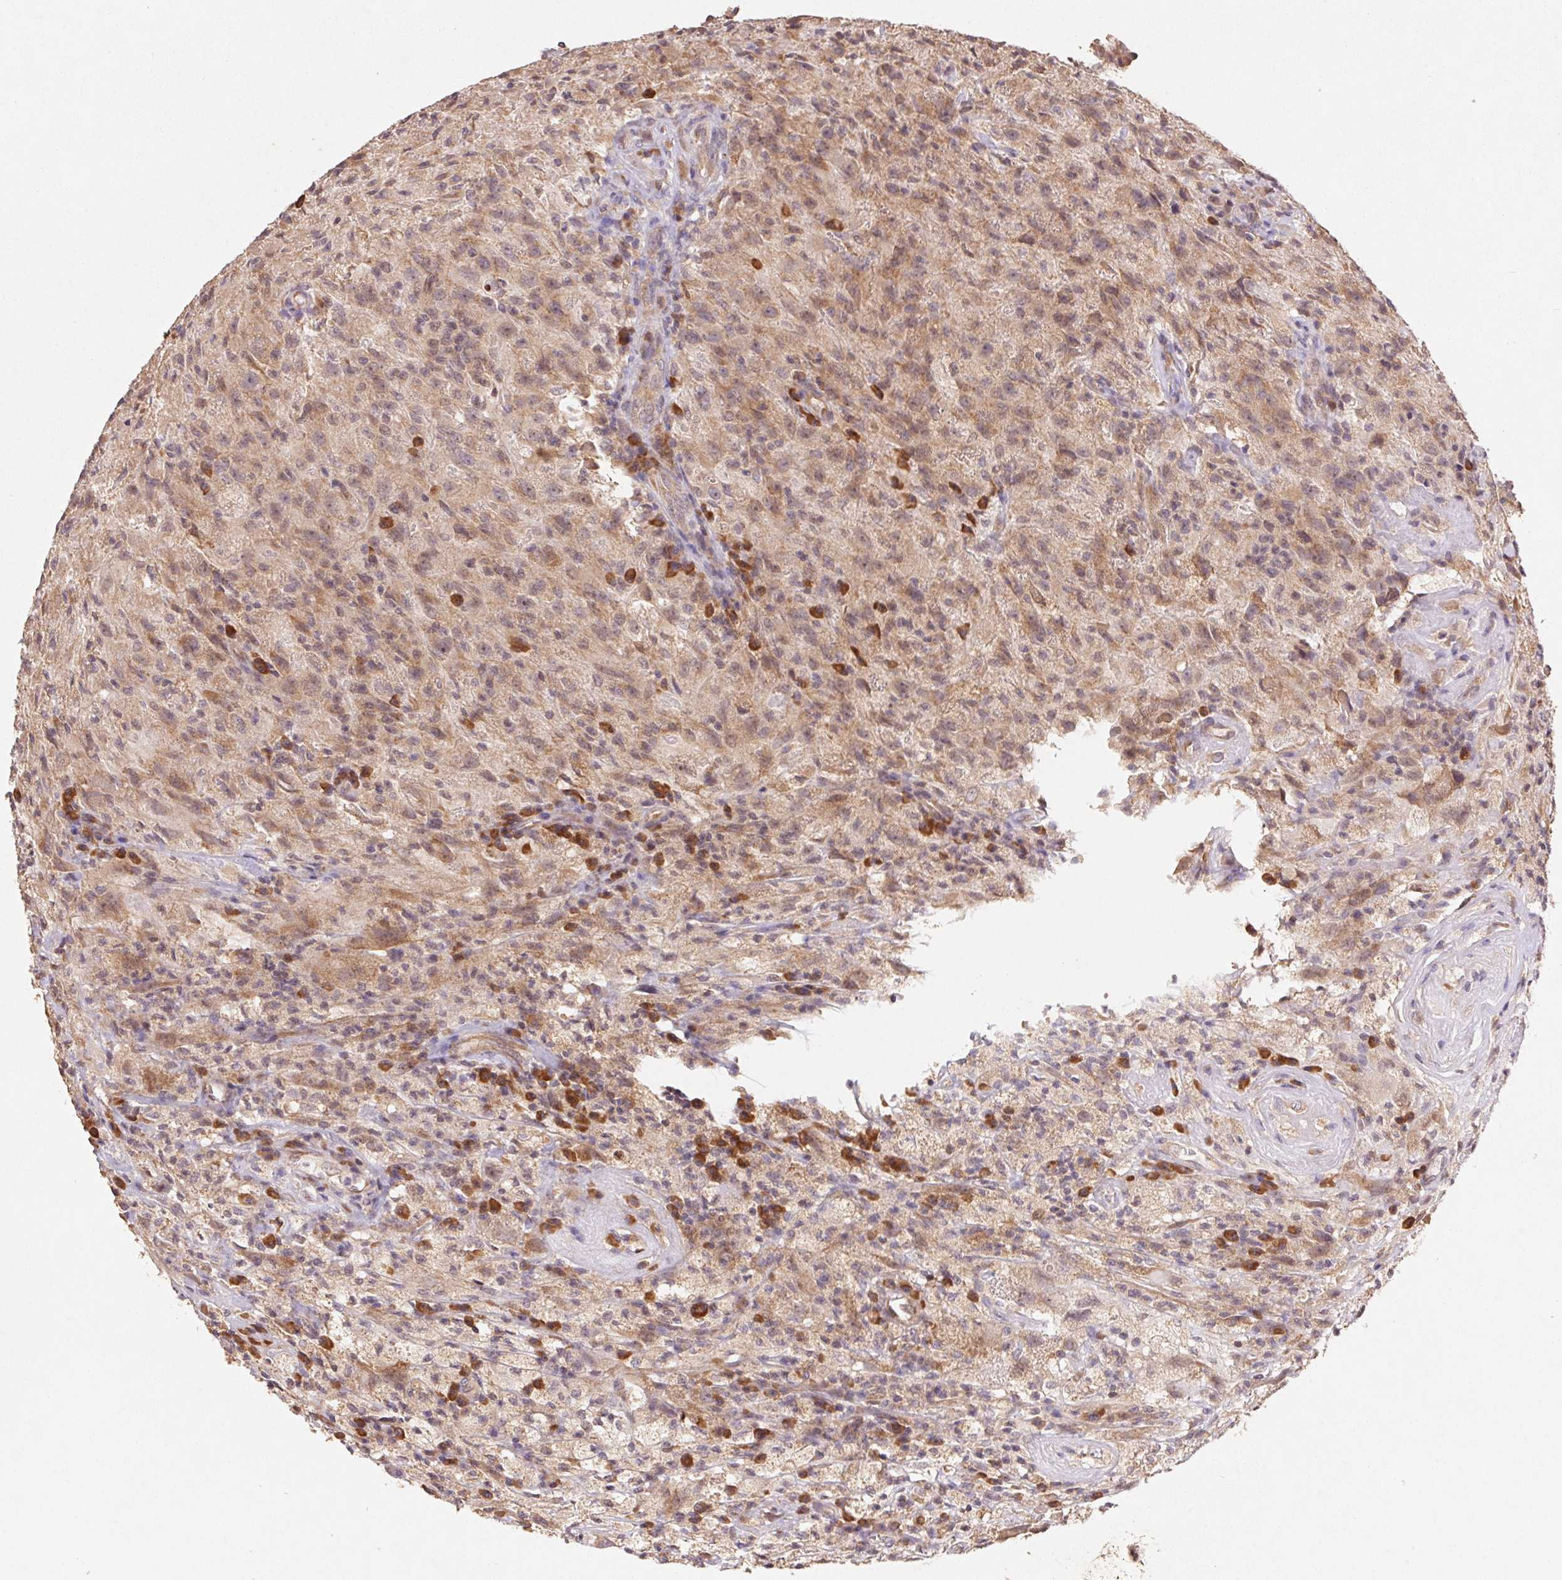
{"staining": {"intensity": "weak", "quantity": "25%-75%", "location": "cytoplasmic/membranous"}, "tissue": "glioma", "cell_type": "Tumor cells", "image_type": "cancer", "snomed": [{"axis": "morphology", "description": "Glioma, malignant, High grade"}, {"axis": "topography", "description": "Brain"}], "caption": "The photomicrograph displays staining of high-grade glioma (malignant), revealing weak cytoplasmic/membranous protein expression (brown color) within tumor cells.", "gene": "RPL27A", "patient": {"sex": "male", "age": 68}}